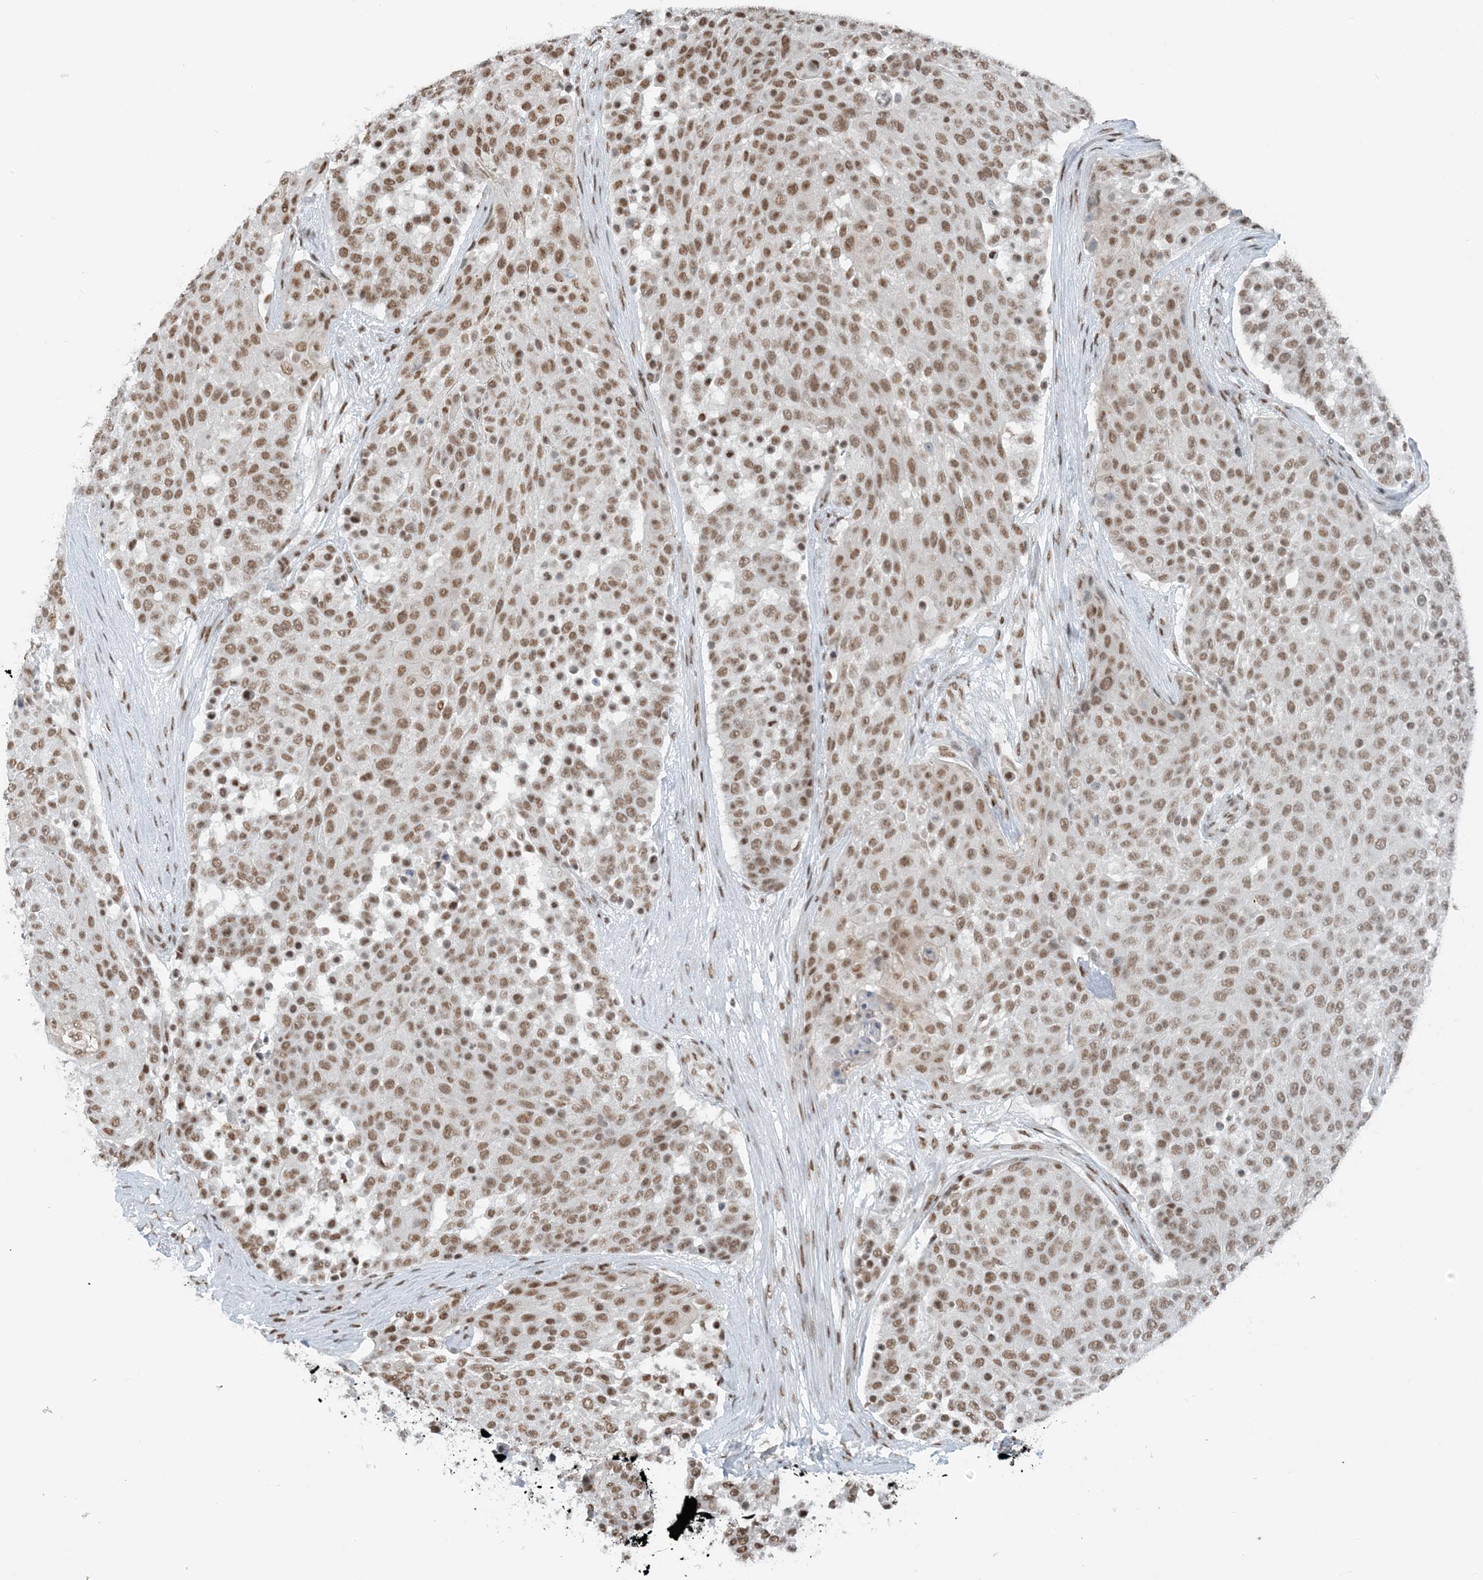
{"staining": {"intensity": "moderate", "quantity": ">75%", "location": "nuclear"}, "tissue": "urothelial cancer", "cell_type": "Tumor cells", "image_type": "cancer", "snomed": [{"axis": "morphology", "description": "Urothelial carcinoma, High grade"}, {"axis": "topography", "description": "Urinary bladder"}], "caption": "Approximately >75% of tumor cells in human high-grade urothelial carcinoma exhibit moderate nuclear protein expression as visualized by brown immunohistochemical staining.", "gene": "ZNF500", "patient": {"sex": "female", "age": 63}}